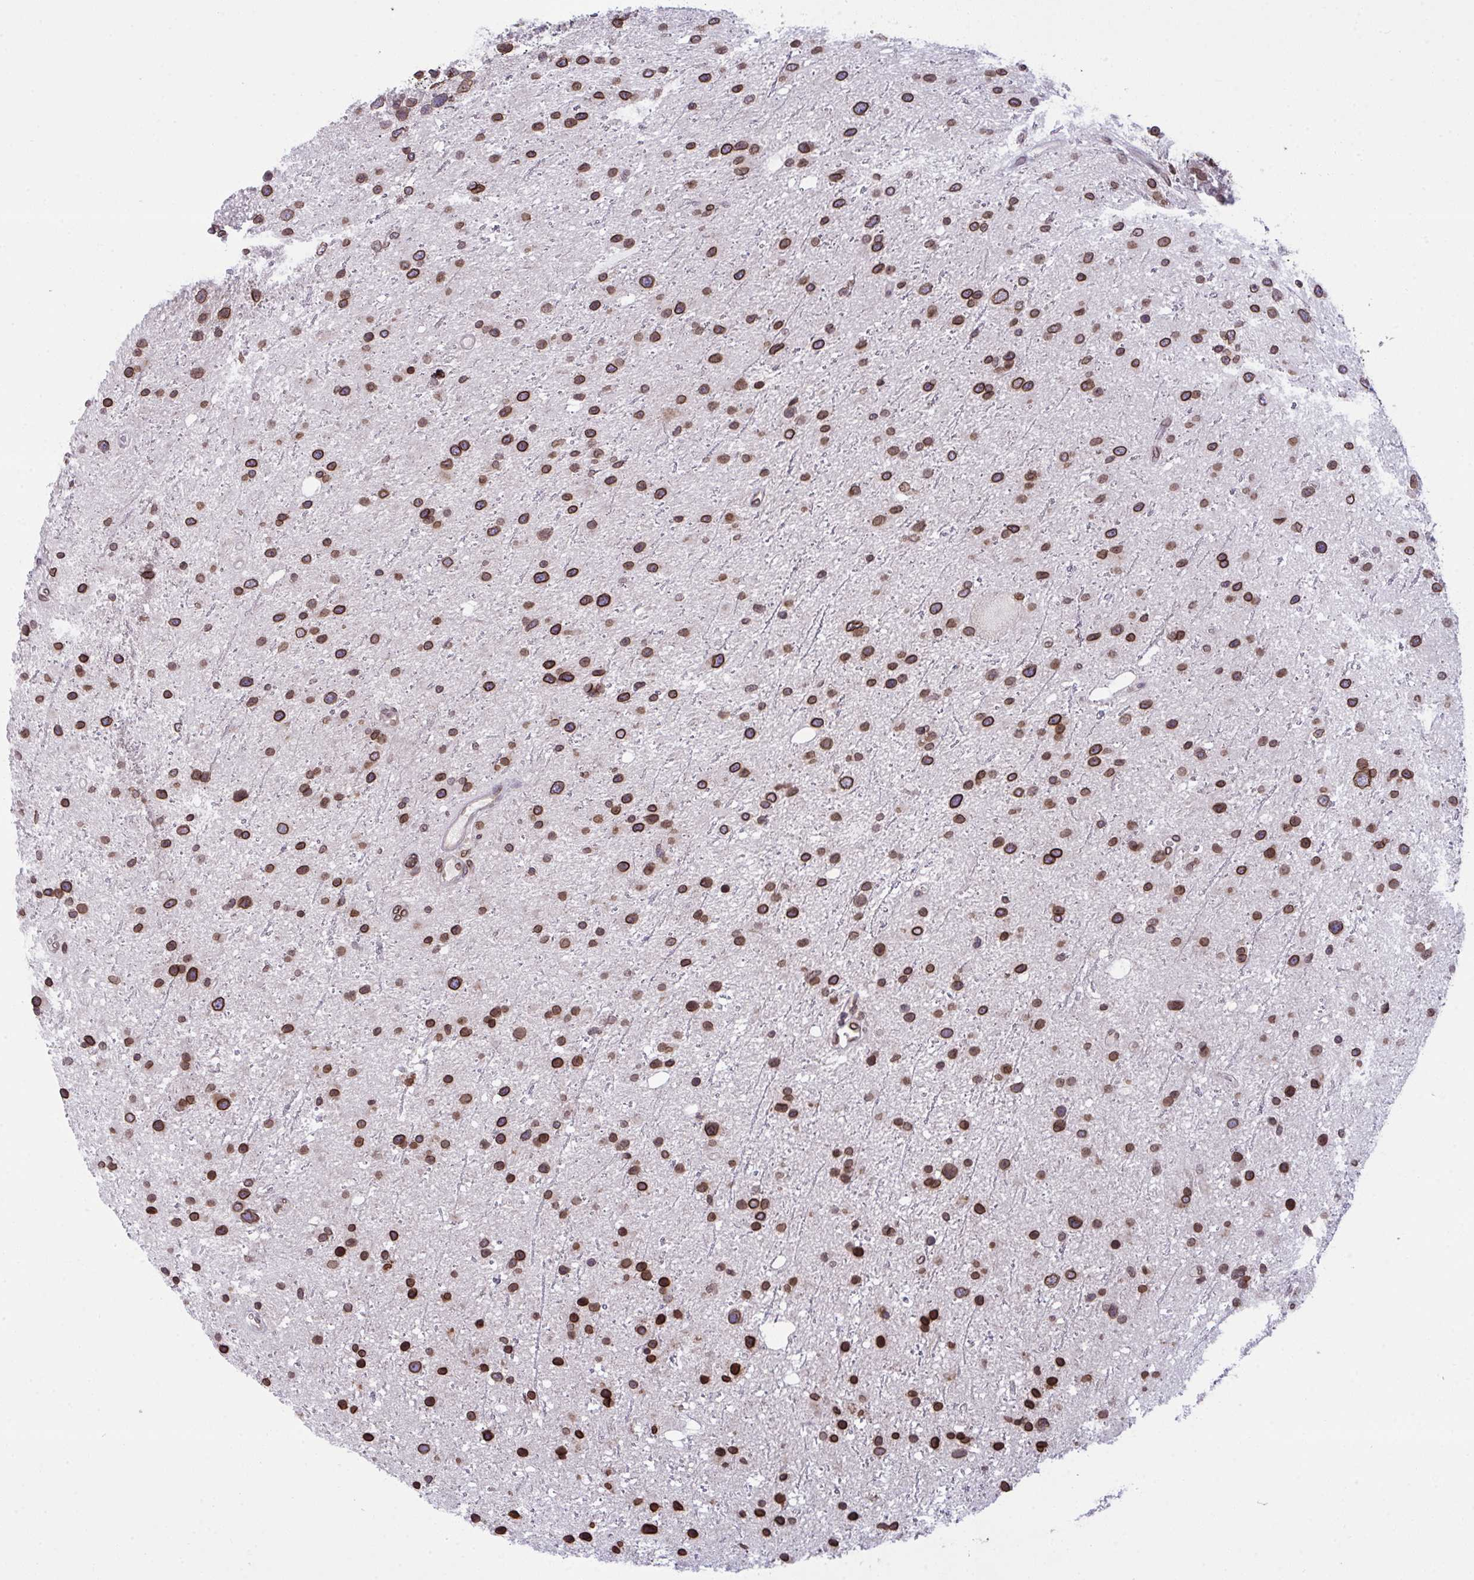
{"staining": {"intensity": "strong", "quantity": ">75%", "location": "cytoplasmic/membranous,nuclear"}, "tissue": "glioma", "cell_type": "Tumor cells", "image_type": "cancer", "snomed": [{"axis": "morphology", "description": "Glioma, malignant, Low grade"}, {"axis": "topography", "description": "Brain"}], "caption": "IHC of human glioma exhibits high levels of strong cytoplasmic/membranous and nuclear expression in approximately >75% of tumor cells.", "gene": "RANBP2", "patient": {"sex": "female", "age": 32}}